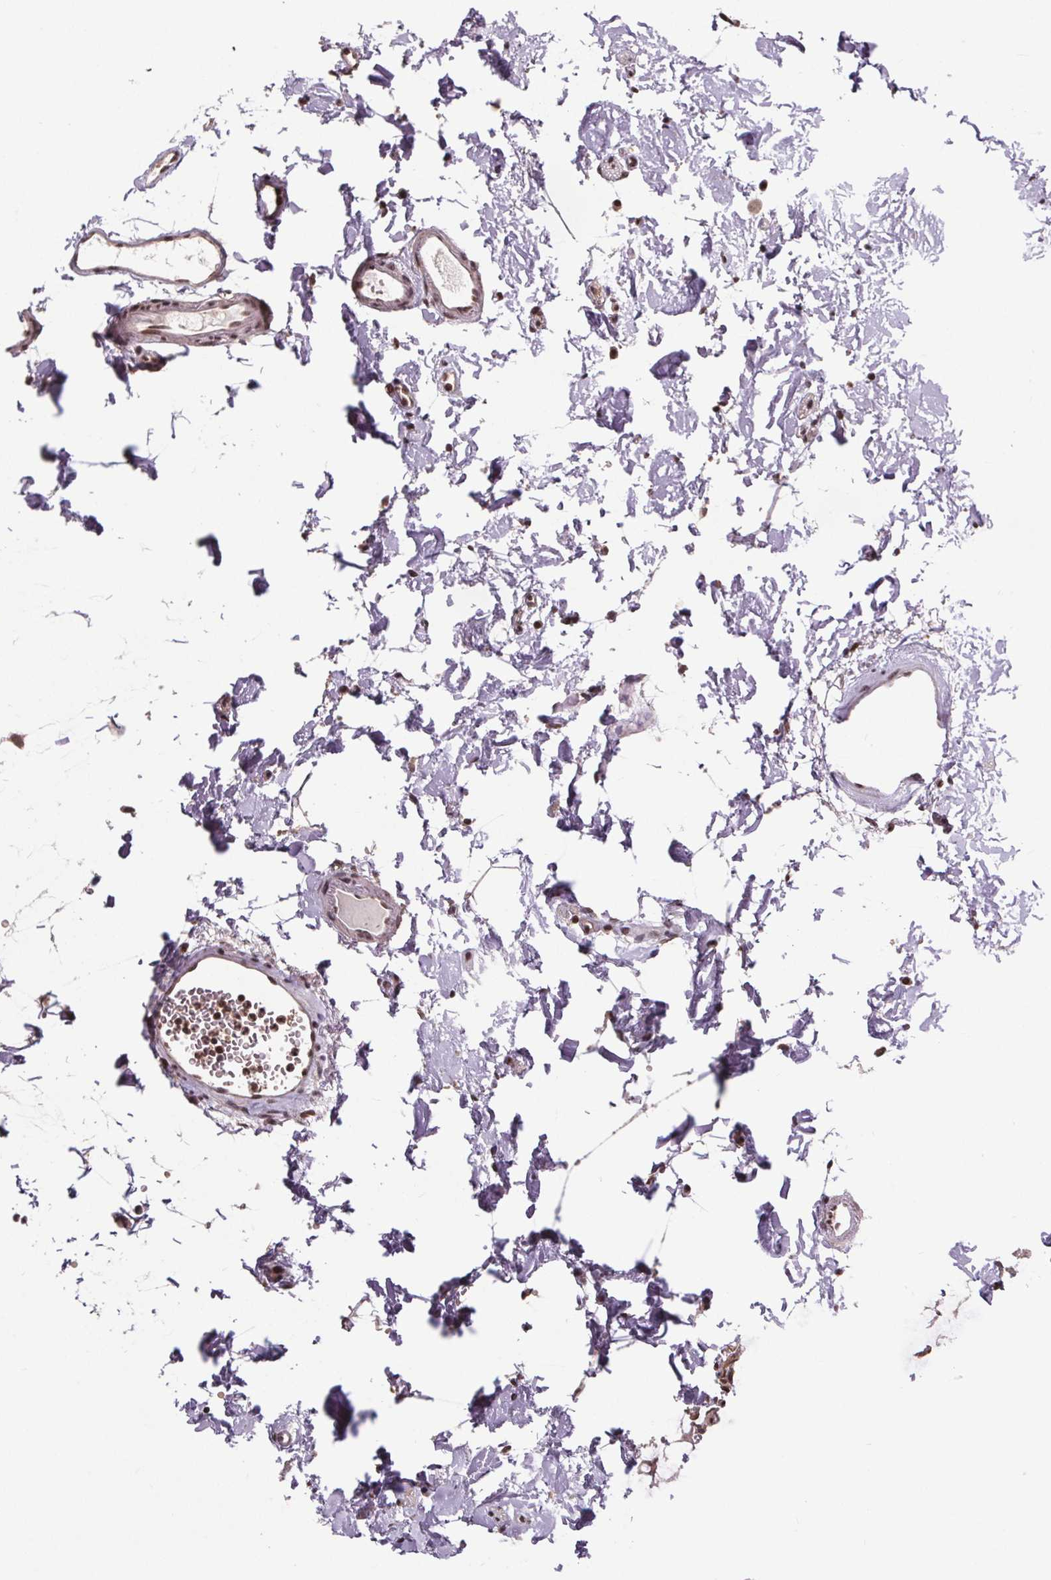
{"staining": {"intensity": "moderate", "quantity": ">75%", "location": "nuclear"}, "tissue": "colon", "cell_type": "Endothelial cells", "image_type": "normal", "snomed": [{"axis": "morphology", "description": "Normal tissue, NOS"}, {"axis": "topography", "description": "Colon"}], "caption": "Brown immunohistochemical staining in normal human colon reveals moderate nuclear staining in about >75% of endothelial cells.", "gene": "JARID2", "patient": {"sex": "female", "age": 84}}